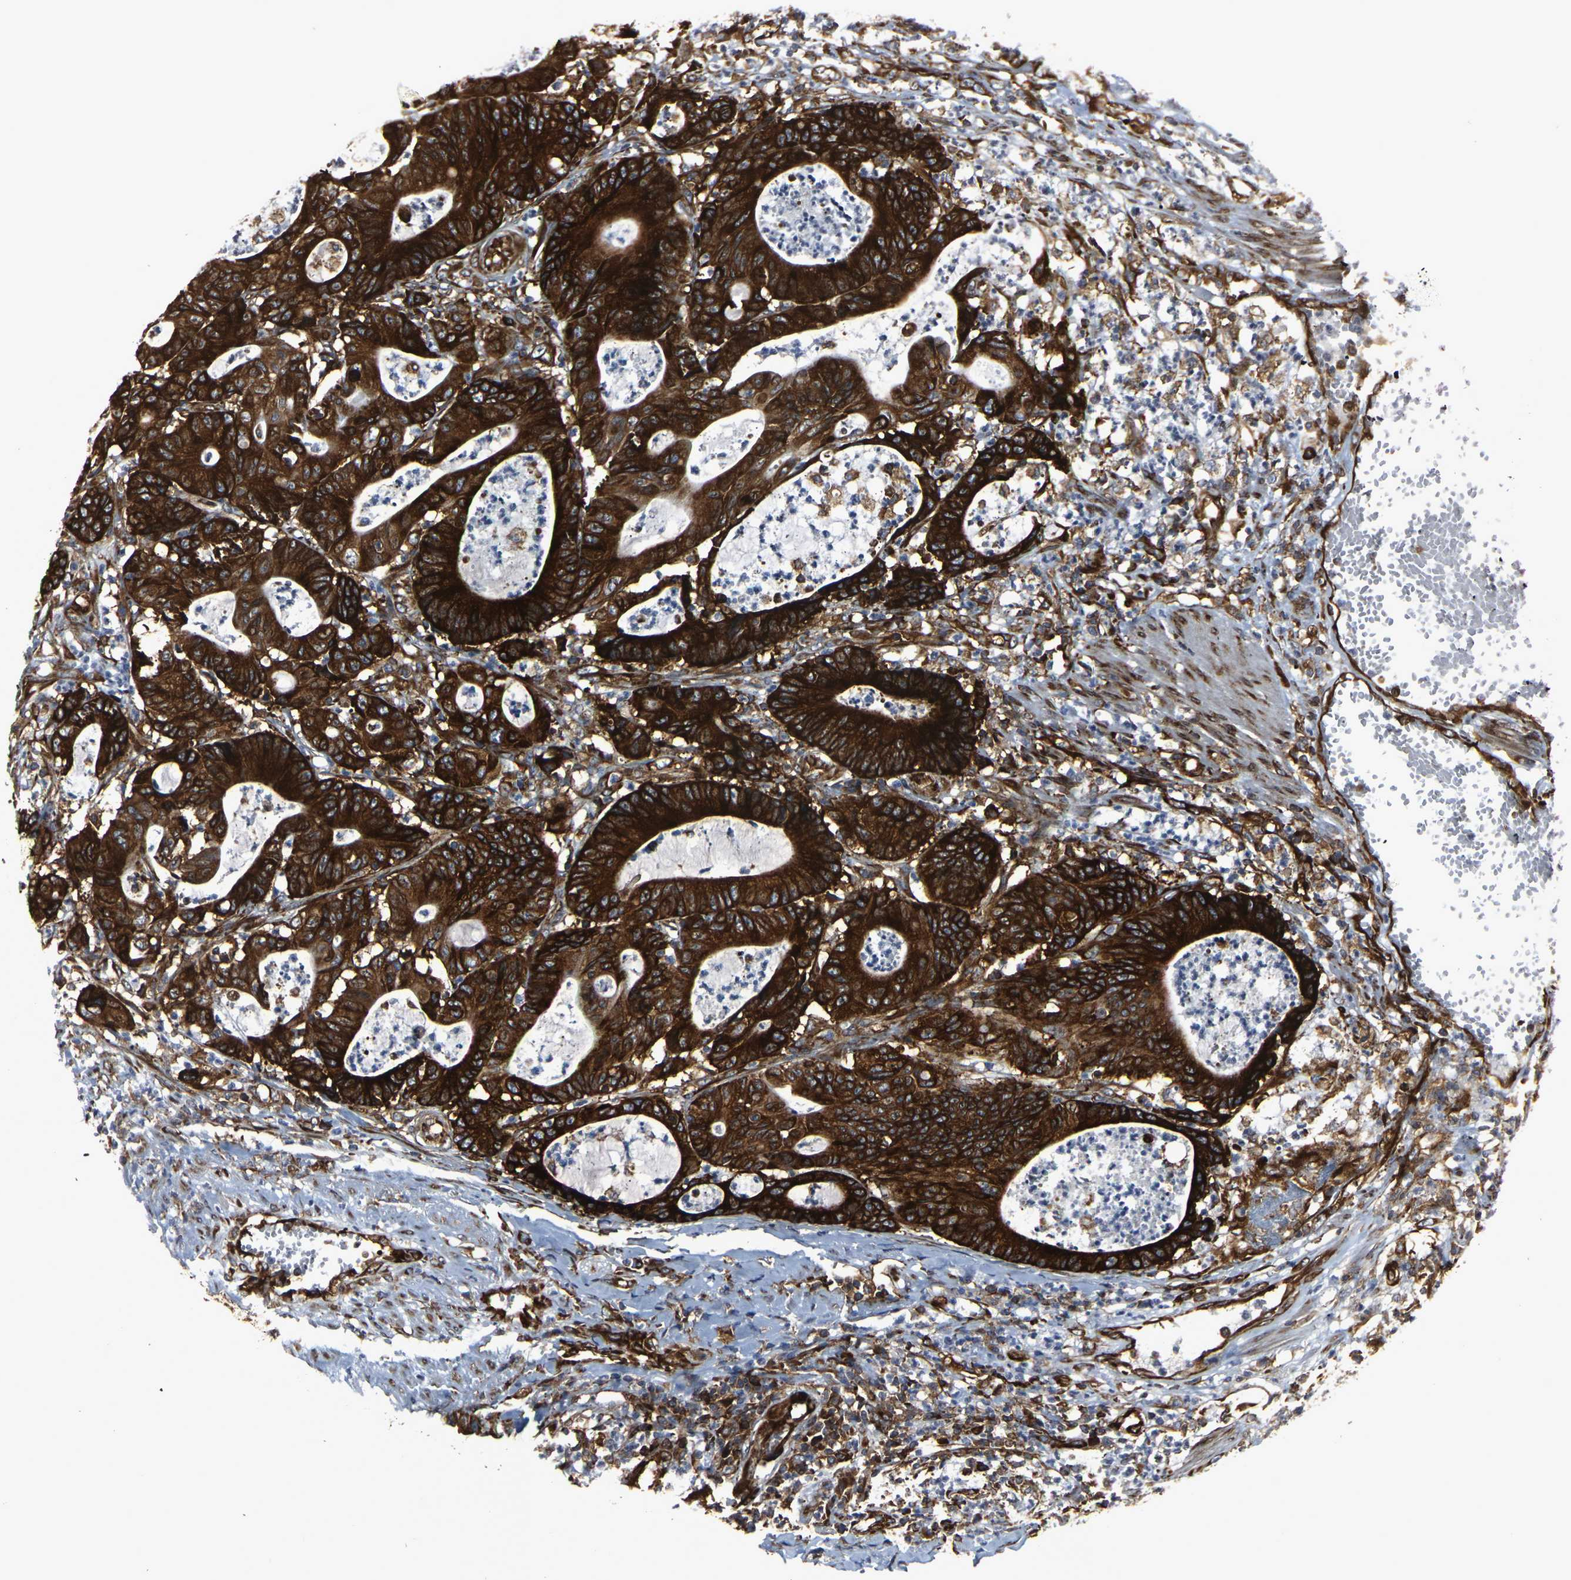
{"staining": {"intensity": "strong", "quantity": ">75%", "location": "cytoplasmic/membranous"}, "tissue": "colorectal cancer", "cell_type": "Tumor cells", "image_type": "cancer", "snomed": [{"axis": "morphology", "description": "Adenocarcinoma, NOS"}, {"axis": "topography", "description": "Colon"}], "caption": "There is high levels of strong cytoplasmic/membranous positivity in tumor cells of colorectal cancer, as demonstrated by immunohistochemical staining (brown color).", "gene": "MARCHF2", "patient": {"sex": "female", "age": 84}}